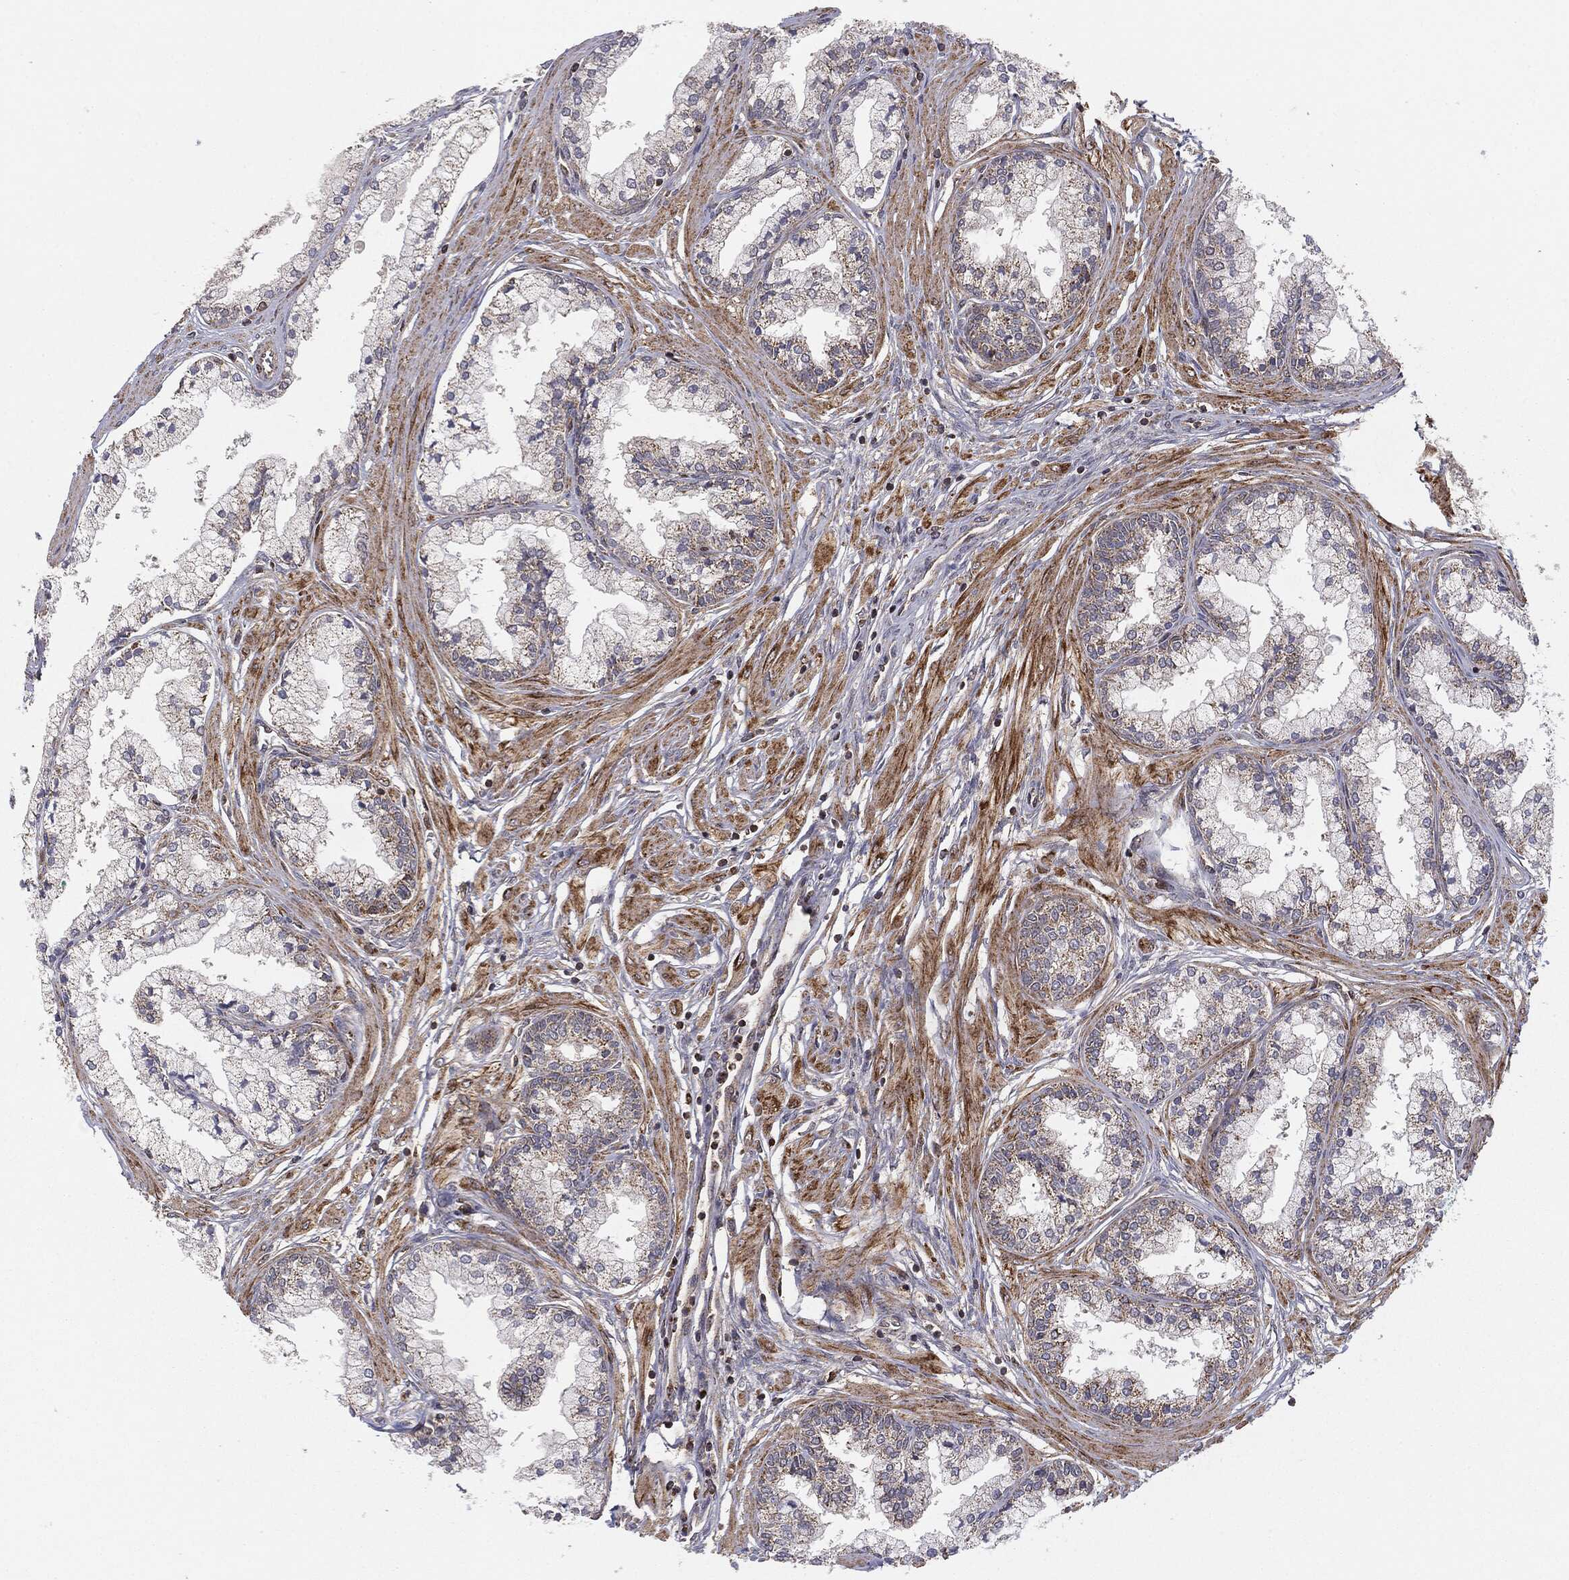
{"staining": {"intensity": "negative", "quantity": "none", "location": "none"}, "tissue": "prostate cancer", "cell_type": "Tumor cells", "image_type": "cancer", "snomed": [{"axis": "morphology", "description": "Adenocarcinoma, High grade"}, {"axis": "topography", "description": "Prostate"}], "caption": "This image is of prostate cancer (adenocarcinoma (high-grade)) stained with IHC to label a protein in brown with the nuclei are counter-stained blue. There is no expression in tumor cells. (Stains: DAB IHC with hematoxylin counter stain, Microscopy: brightfield microscopy at high magnification).", "gene": "MTOR", "patient": {"sex": "male", "age": 66}}